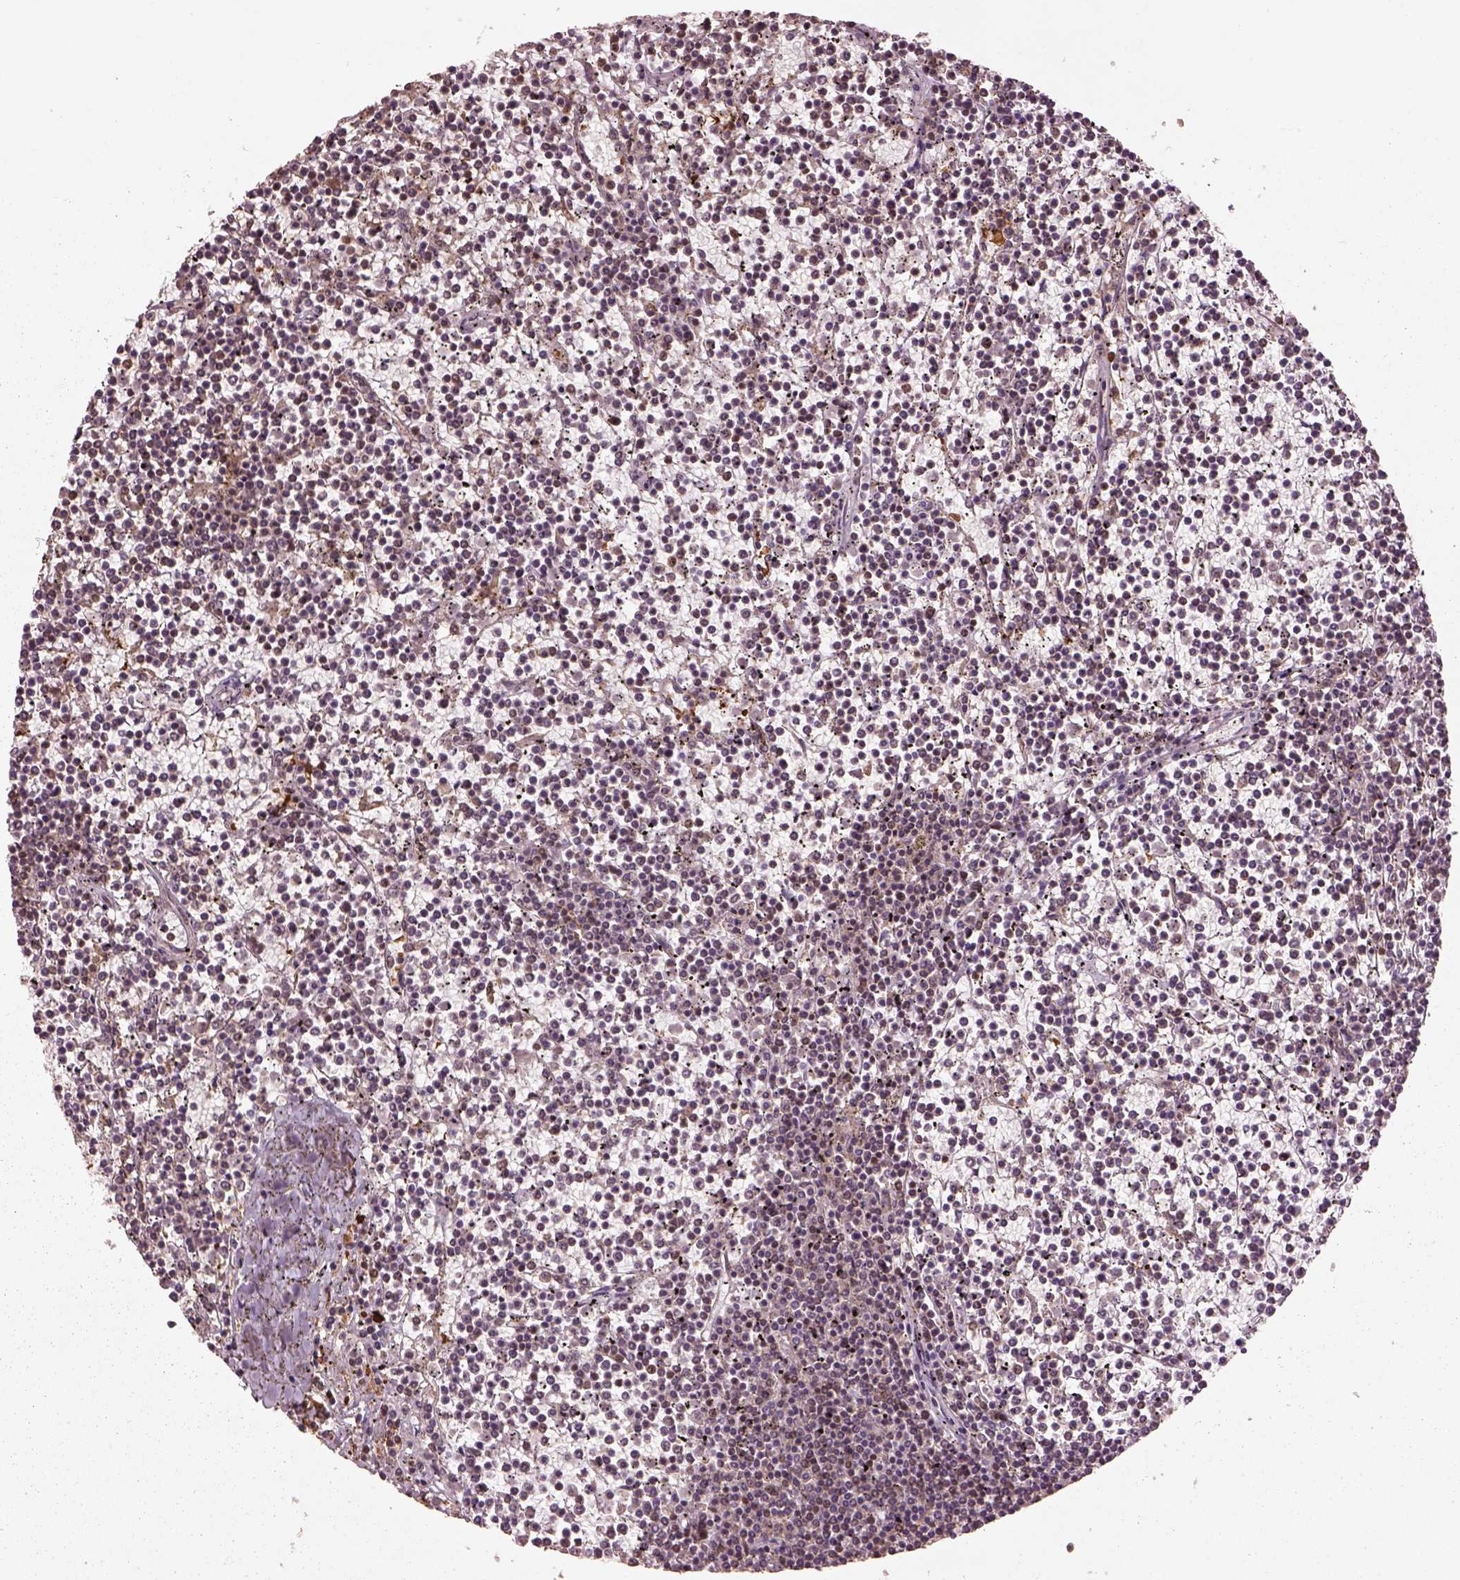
{"staining": {"intensity": "moderate", "quantity": "<25%", "location": "nuclear"}, "tissue": "lymphoma", "cell_type": "Tumor cells", "image_type": "cancer", "snomed": [{"axis": "morphology", "description": "Malignant lymphoma, non-Hodgkin's type, Low grade"}, {"axis": "topography", "description": "Spleen"}], "caption": "The photomicrograph shows immunohistochemical staining of malignant lymphoma, non-Hodgkin's type (low-grade). There is moderate nuclear expression is appreciated in approximately <25% of tumor cells.", "gene": "BRD9", "patient": {"sex": "female", "age": 19}}